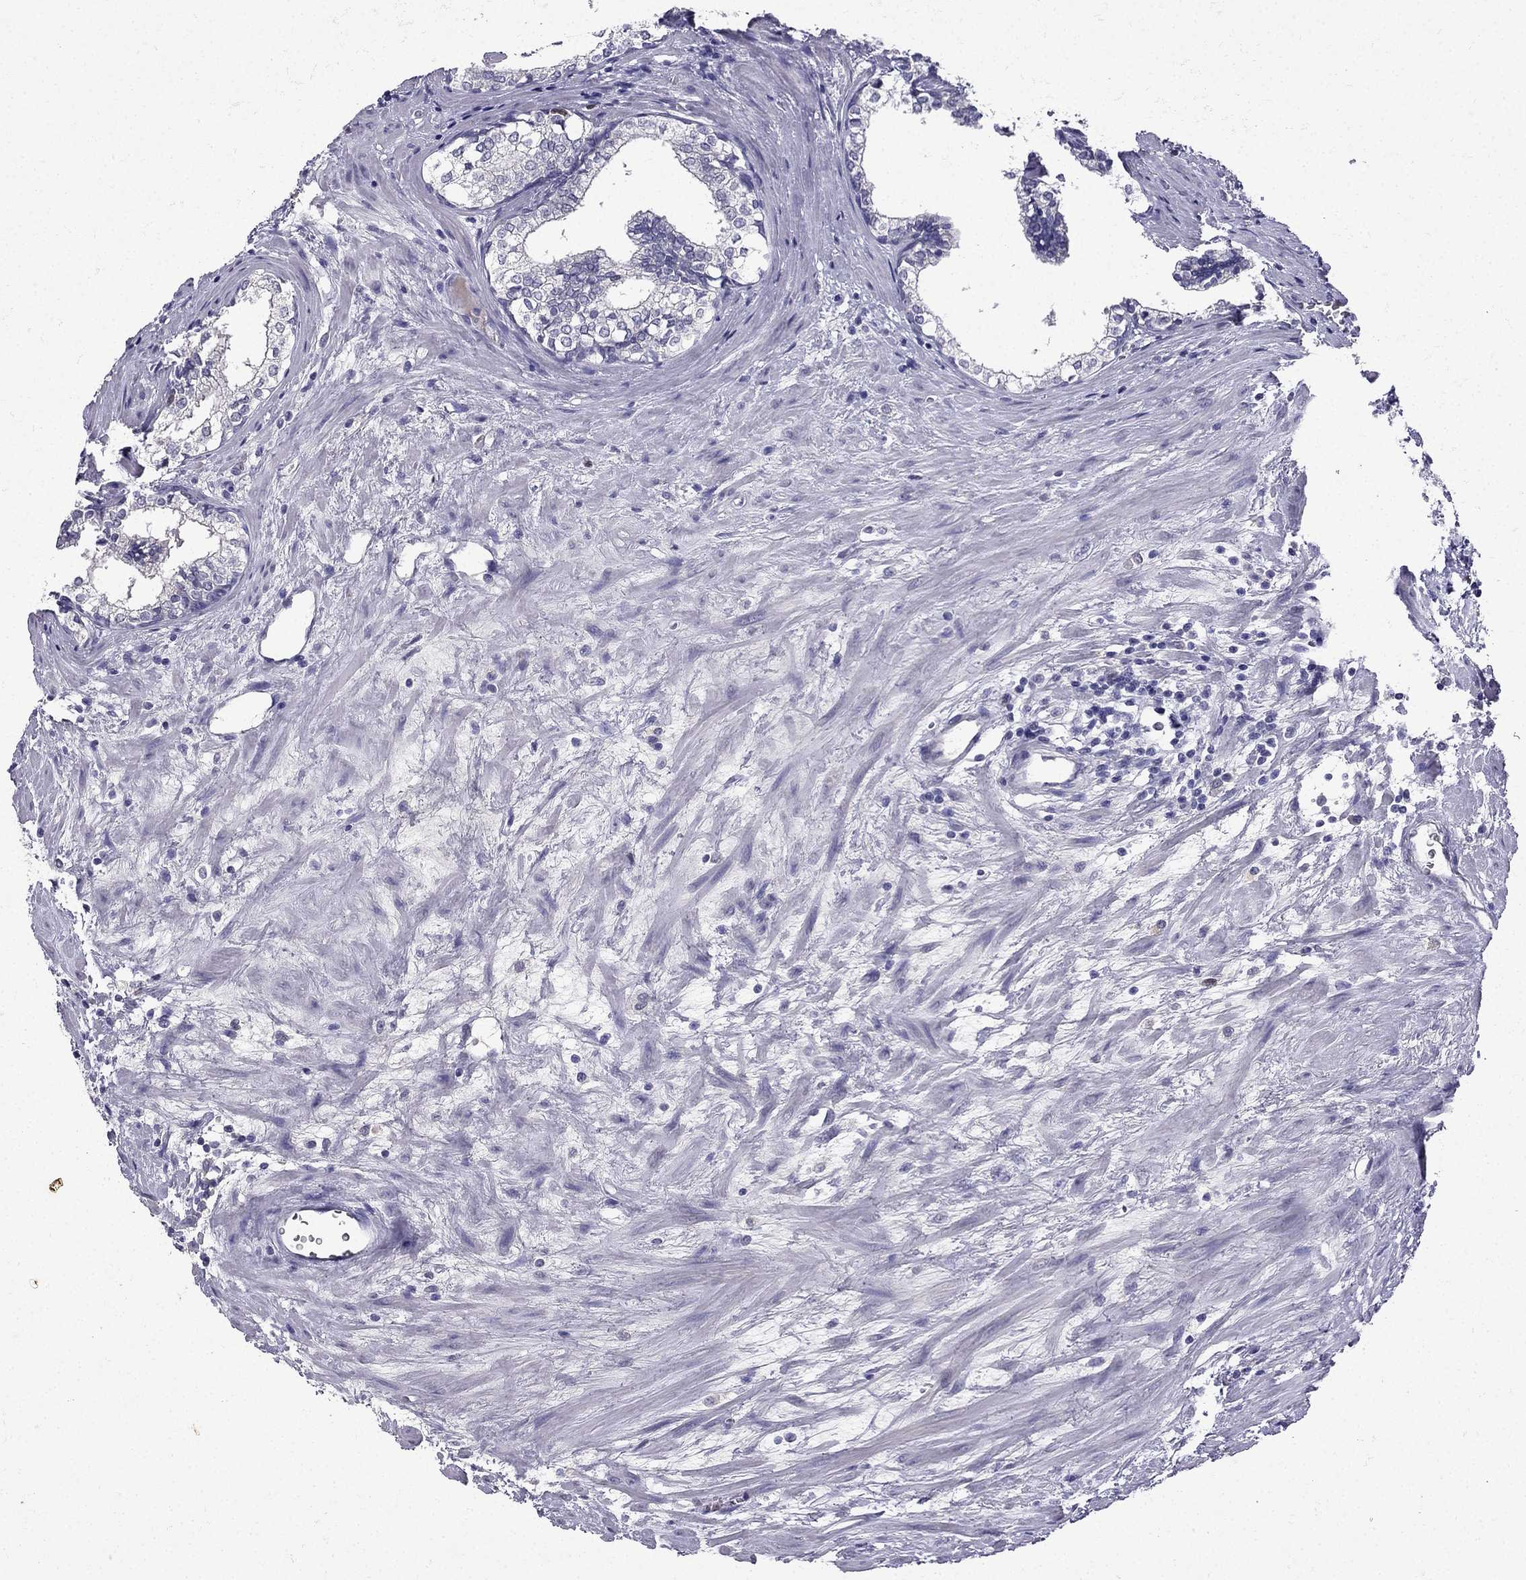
{"staining": {"intensity": "negative", "quantity": "none", "location": "none"}, "tissue": "prostate cancer", "cell_type": "Tumor cells", "image_type": "cancer", "snomed": [{"axis": "morphology", "description": "Adenocarcinoma, NOS"}, {"axis": "topography", "description": "Prostate and seminal vesicle, NOS"}], "caption": "Immunohistochemistry histopathology image of prostate cancer (adenocarcinoma) stained for a protein (brown), which displays no positivity in tumor cells.", "gene": "UHRF1", "patient": {"sex": "male", "age": 63}}